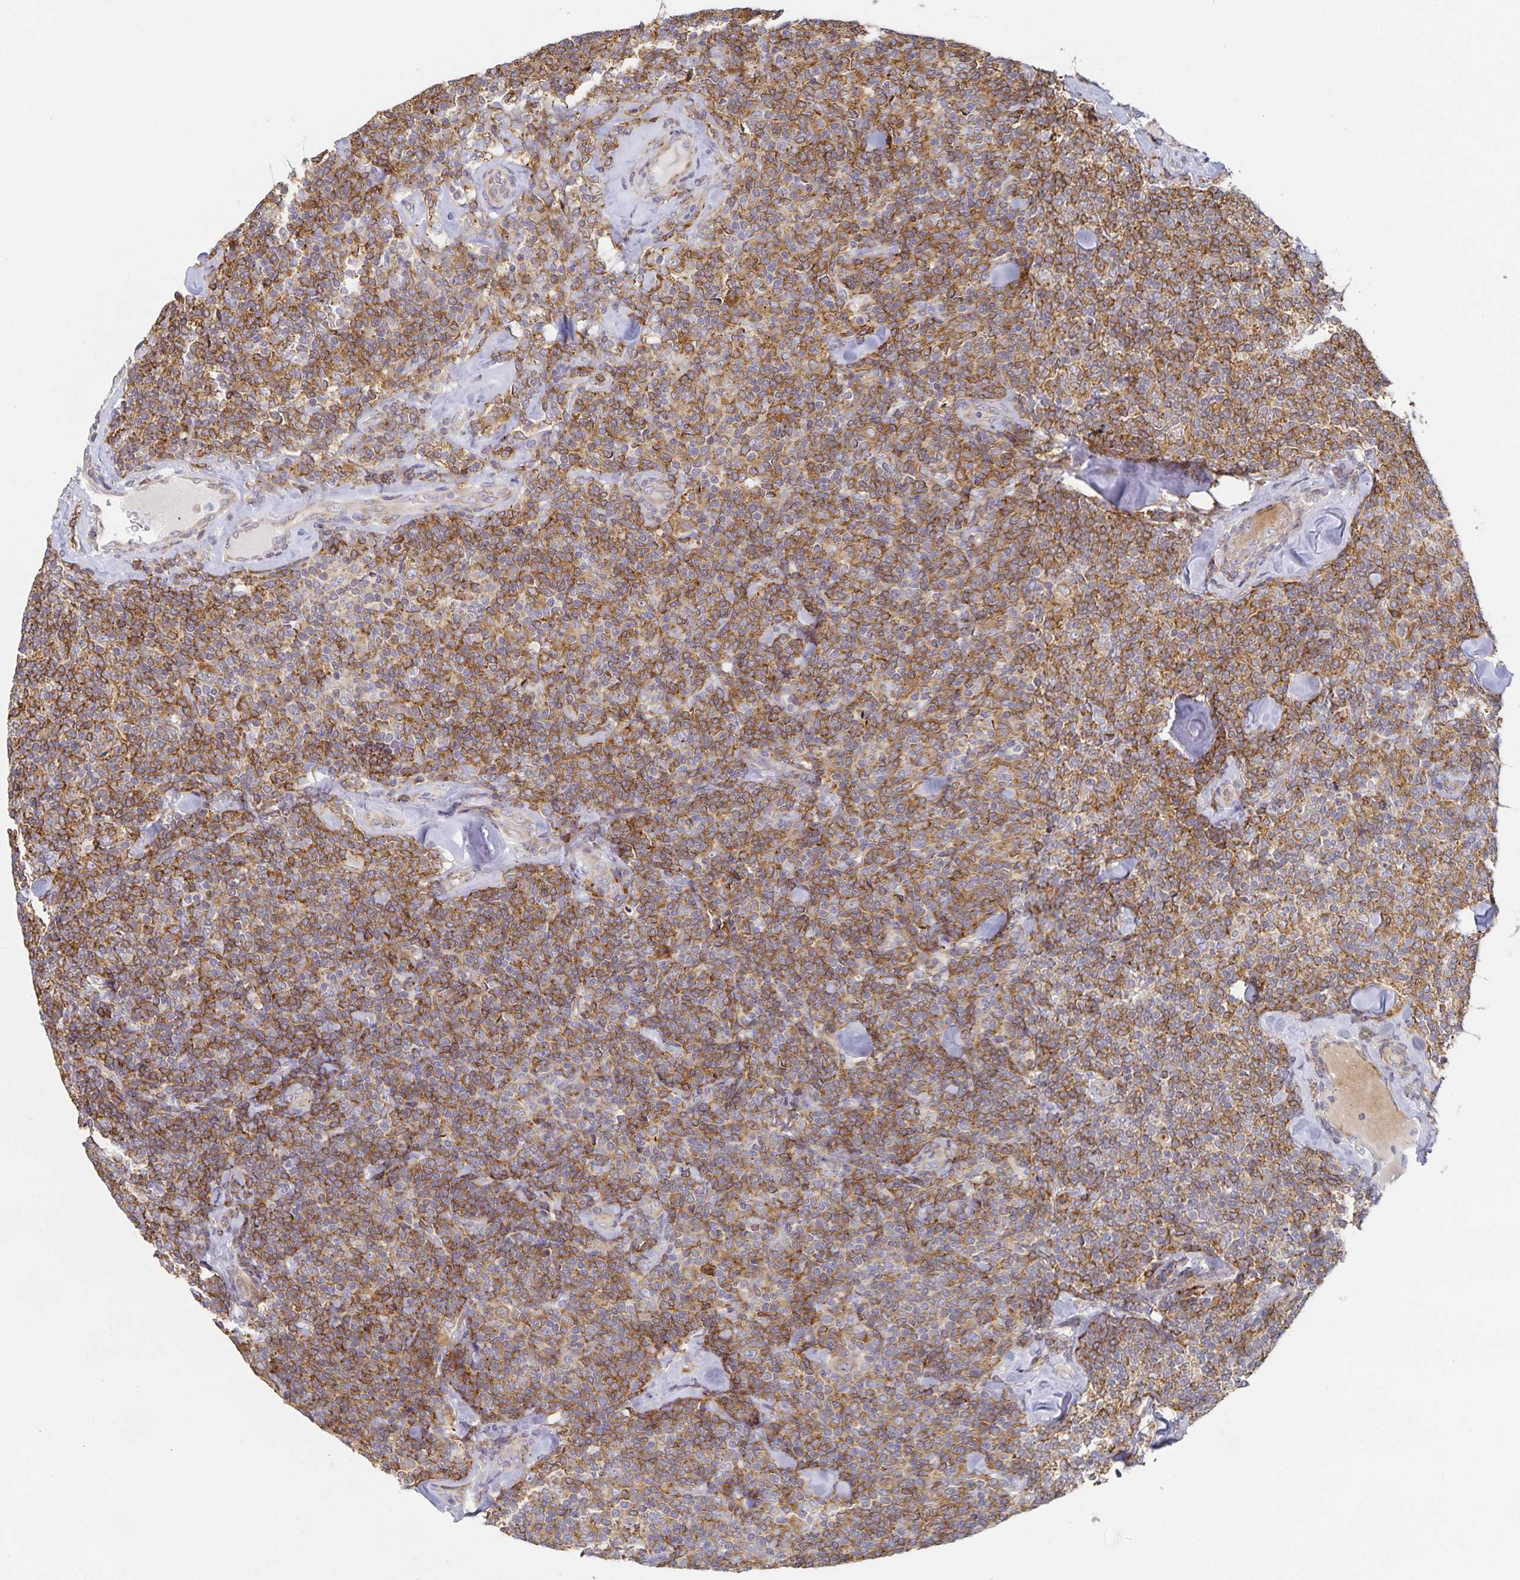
{"staining": {"intensity": "moderate", "quantity": ">75%", "location": "cytoplasmic/membranous"}, "tissue": "lymphoma", "cell_type": "Tumor cells", "image_type": "cancer", "snomed": [{"axis": "morphology", "description": "Malignant lymphoma, non-Hodgkin's type, Low grade"}, {"axis": "topography", "description": "Lymph node"}], "caption": "Tumor cells exhibit medium levels of moderate cytoplasmic/membranous expression in approximately >75% of cells in low-grade malignant lymphoma, non-Hodgkin's type. (IHC, brightfield microscopy, high magnification).", "gene": "NOMO1", "patient": {"sex": "female", "age": 56}}